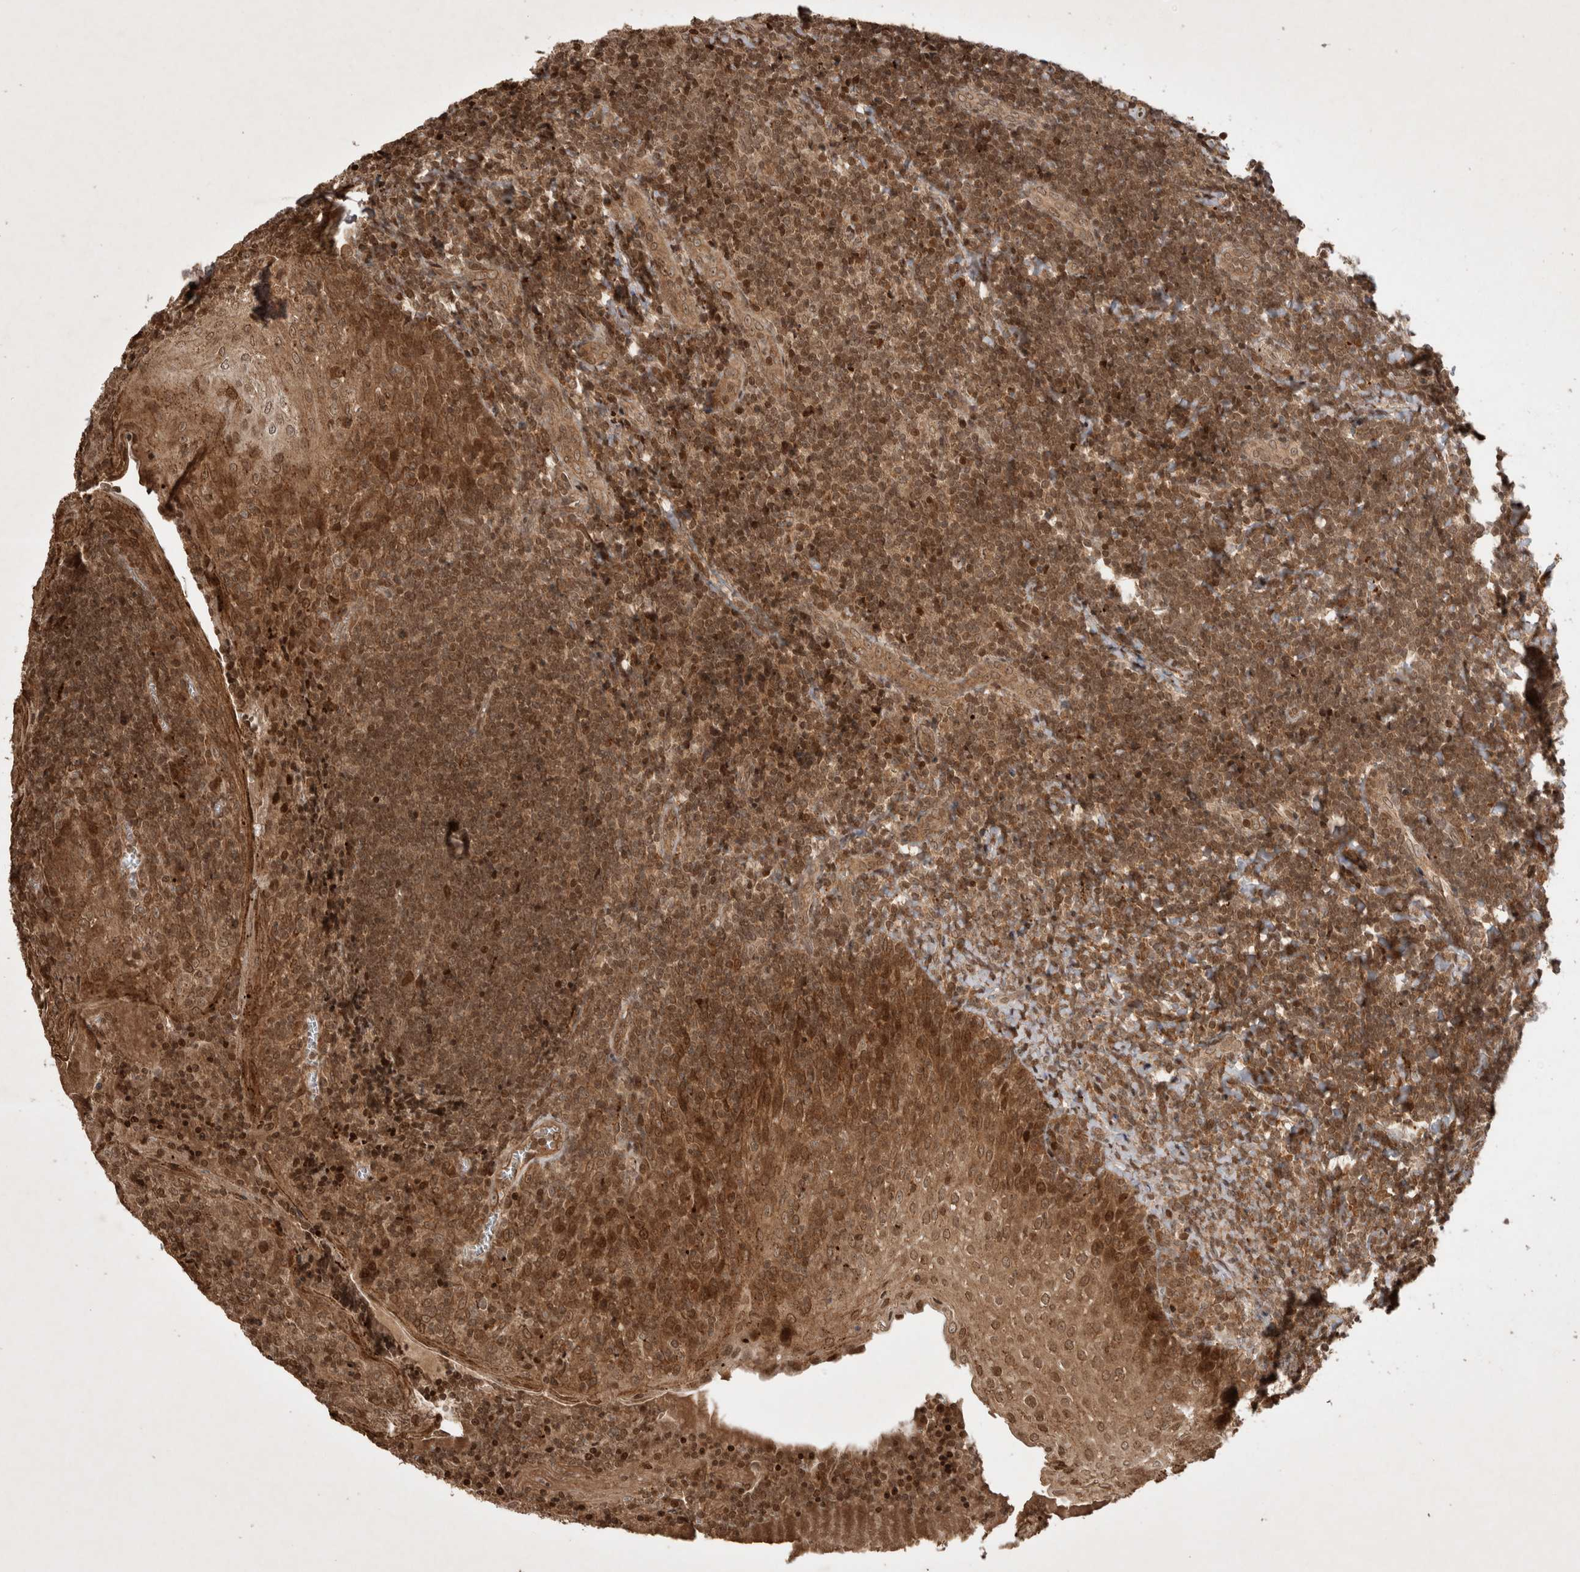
{"staining": {"intensity": "moderate", "quantity": ">75%", "location": "cytoplasmic/membranous"}, "tissue": "tonsil", "cell_type": "Germinal center cells", "image_type": "normal", "snomed": [{"axis": "morphology", "description": "Normal tissue, NOS"}, {"axis": "topography", "description": "Tonsil"}], "caption": "Immunohistochemistry of benign human tonsil demonstrates medium levels of moderate cytoplasmic/membranous staining in about >75% of germinal center cells. (Stains: DAB in brown, nuclei in blue, Microscopy: brightfield microscopy at high magnification).", "gene": "FAM221A", "patient": {"sex": "male", "age": 27}}